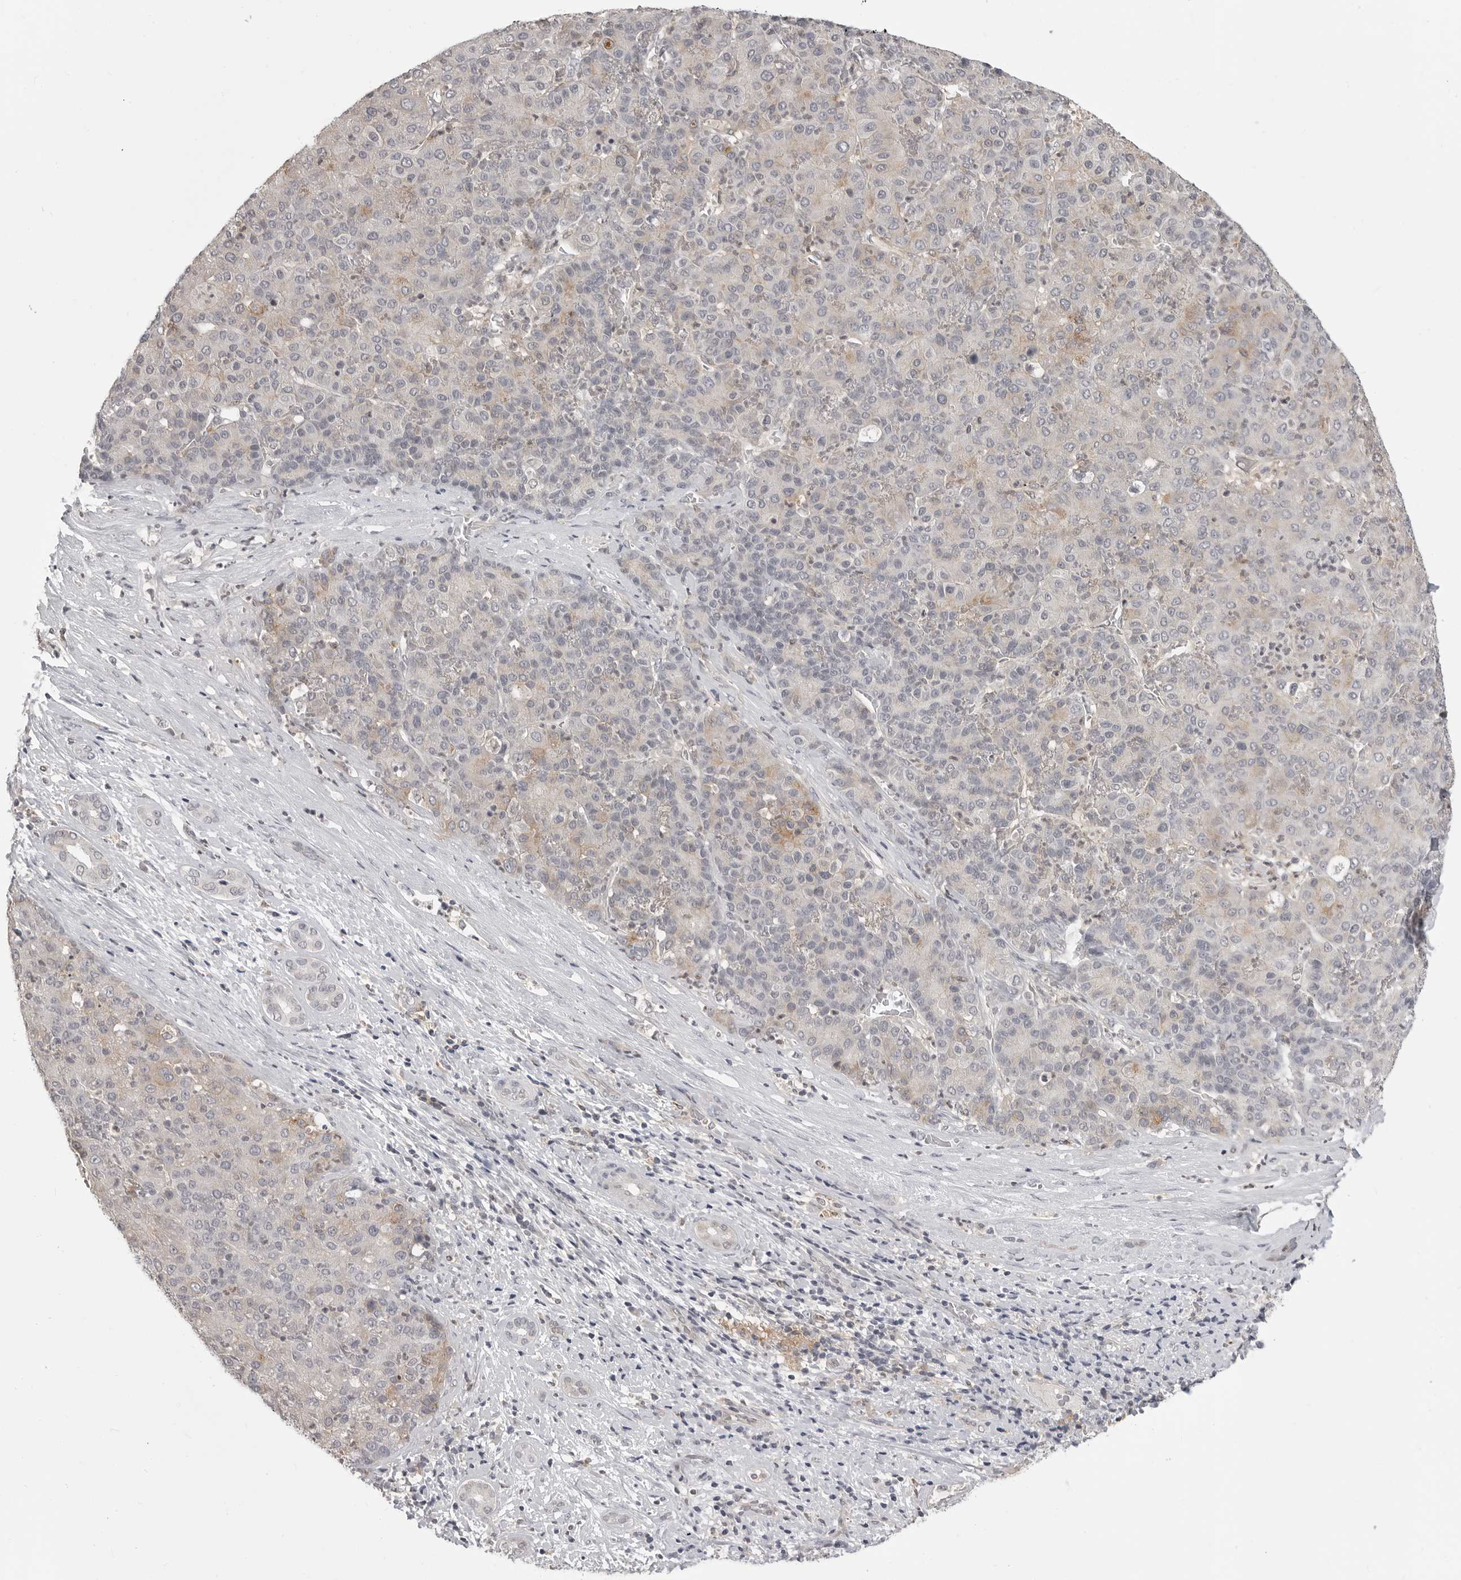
{"staining": {"intensity": "weak", "quantity": "<25%", "location": "cytoplasmic/membranous"}, "tissue": "liver cancer", "cell_type": "Tumor cells", "image_type": "cancer", "snomed": [{"axis": "morphology", "description": "Carcinoma, Hepatocellular, NOS"}, {"axis": "topography", "description": "Liver"}], "caption": "Immunohistochemistry histopathology image of neoplastic tissue: liver hepatocellular carcinoma stained with DAB (3,3'-diaminobenzidine) displays no significant protein expression in tumor cells. The staining was performed using DAB to visualize the protein expression in brown, while the nuclei were stained in blue with hematoxylin (Magnification: 20x).", "gene": "IFNGR1", "patient": {"sex": "male", "age": 65}}